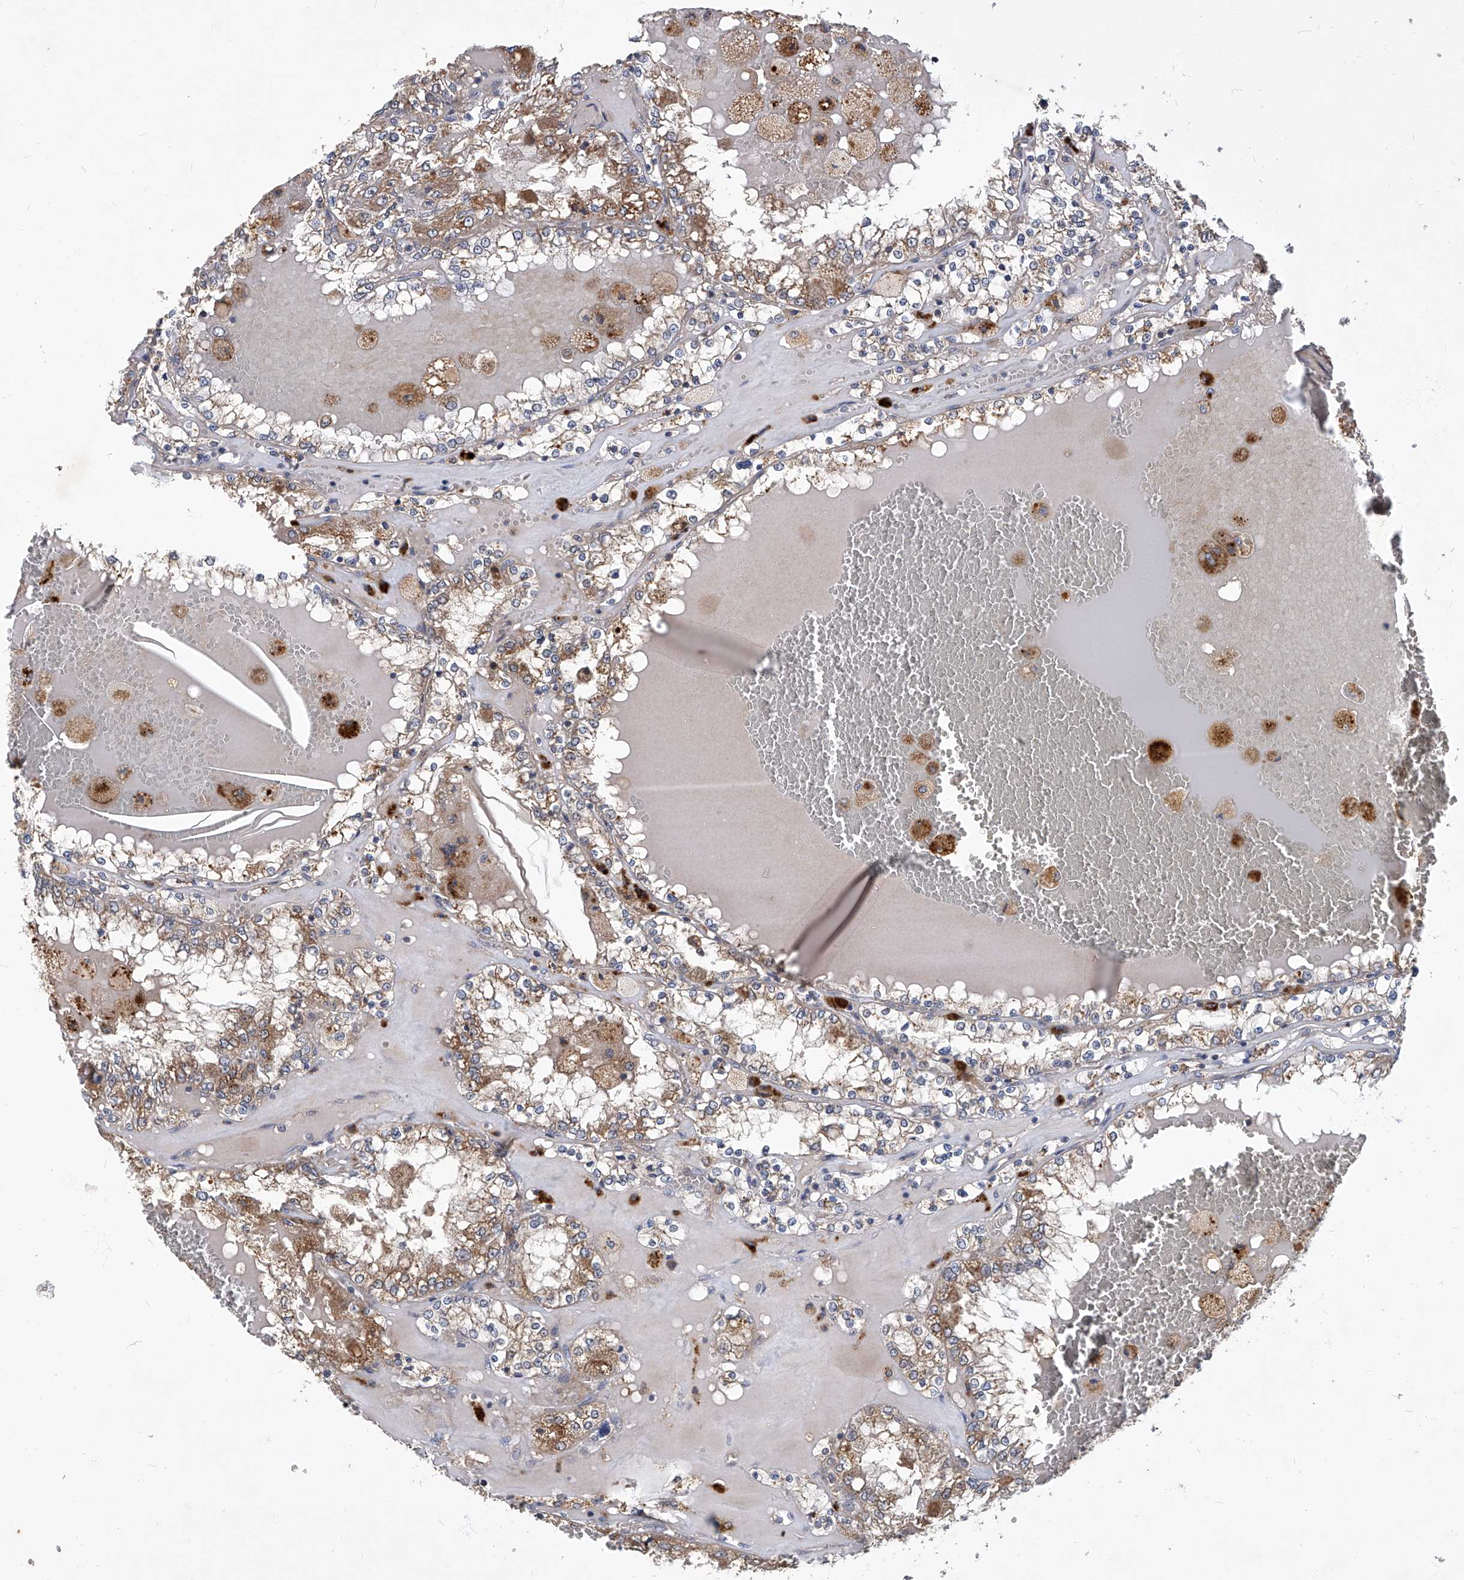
{"staining": {"intensity": "moderate", "quantity": "25%-75%", "location": "cytoplasmic/membranous"}, "tissue": "renal cancer", "cell_type": "Tumor cells", "image_type": "cancer", "snomed": [{"axis": "morphology", "description": "Adenocarcinoma, NOS"}, {"axis": "topography", "description": "Kidney"}], "caption": "IHC photomicrograph of renal cancer (adenocarcinoma) stained for a protein (brown), which displays medium levels of moderate cytoplasmic/membranous staining in about 25%-75% of tumor cells.", "gene": "TNFRSF13B", "patient": {"sex": "female", "age": 56}}